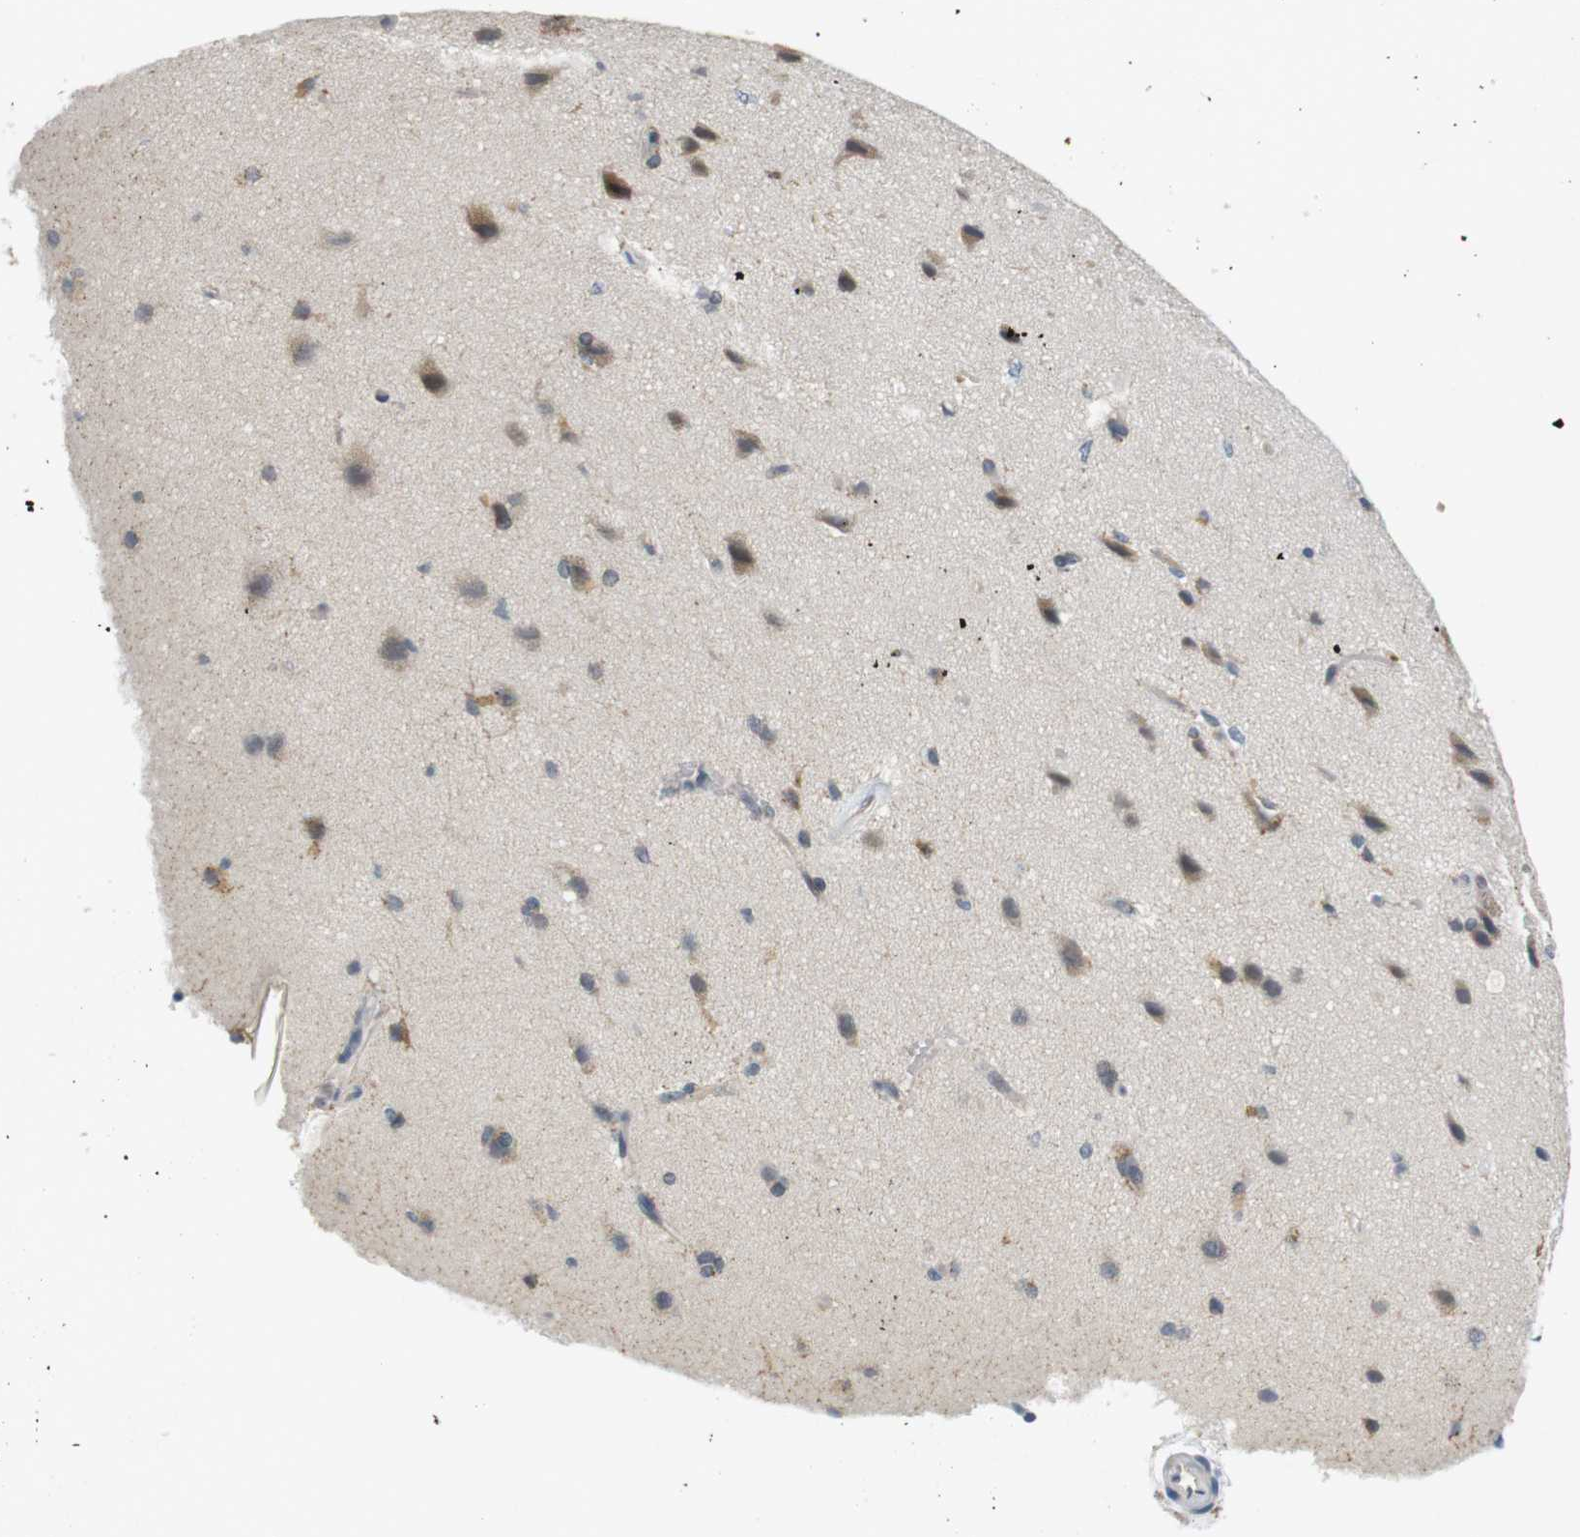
{"staining": {"intensity": "negative", "quantity": "none", "location": "none"}, "tissue": "cerebral cortex", "cell_type": "Endothelial cells", "image_type": "normal", "snomed": [{"axis": "morphology", "description": "Normal tissue, NOS"}, {"axis": "topography", "description": "Cerebral cortex"}], "caption": "Cerebral cortex was stained to show a protein in brown. There is no significant positivity in endothelial cells. (IHC, brightfield microscopy, high magnification).", "gene": "WNT7A", "patient": {"sex": "male", "age": 62}}